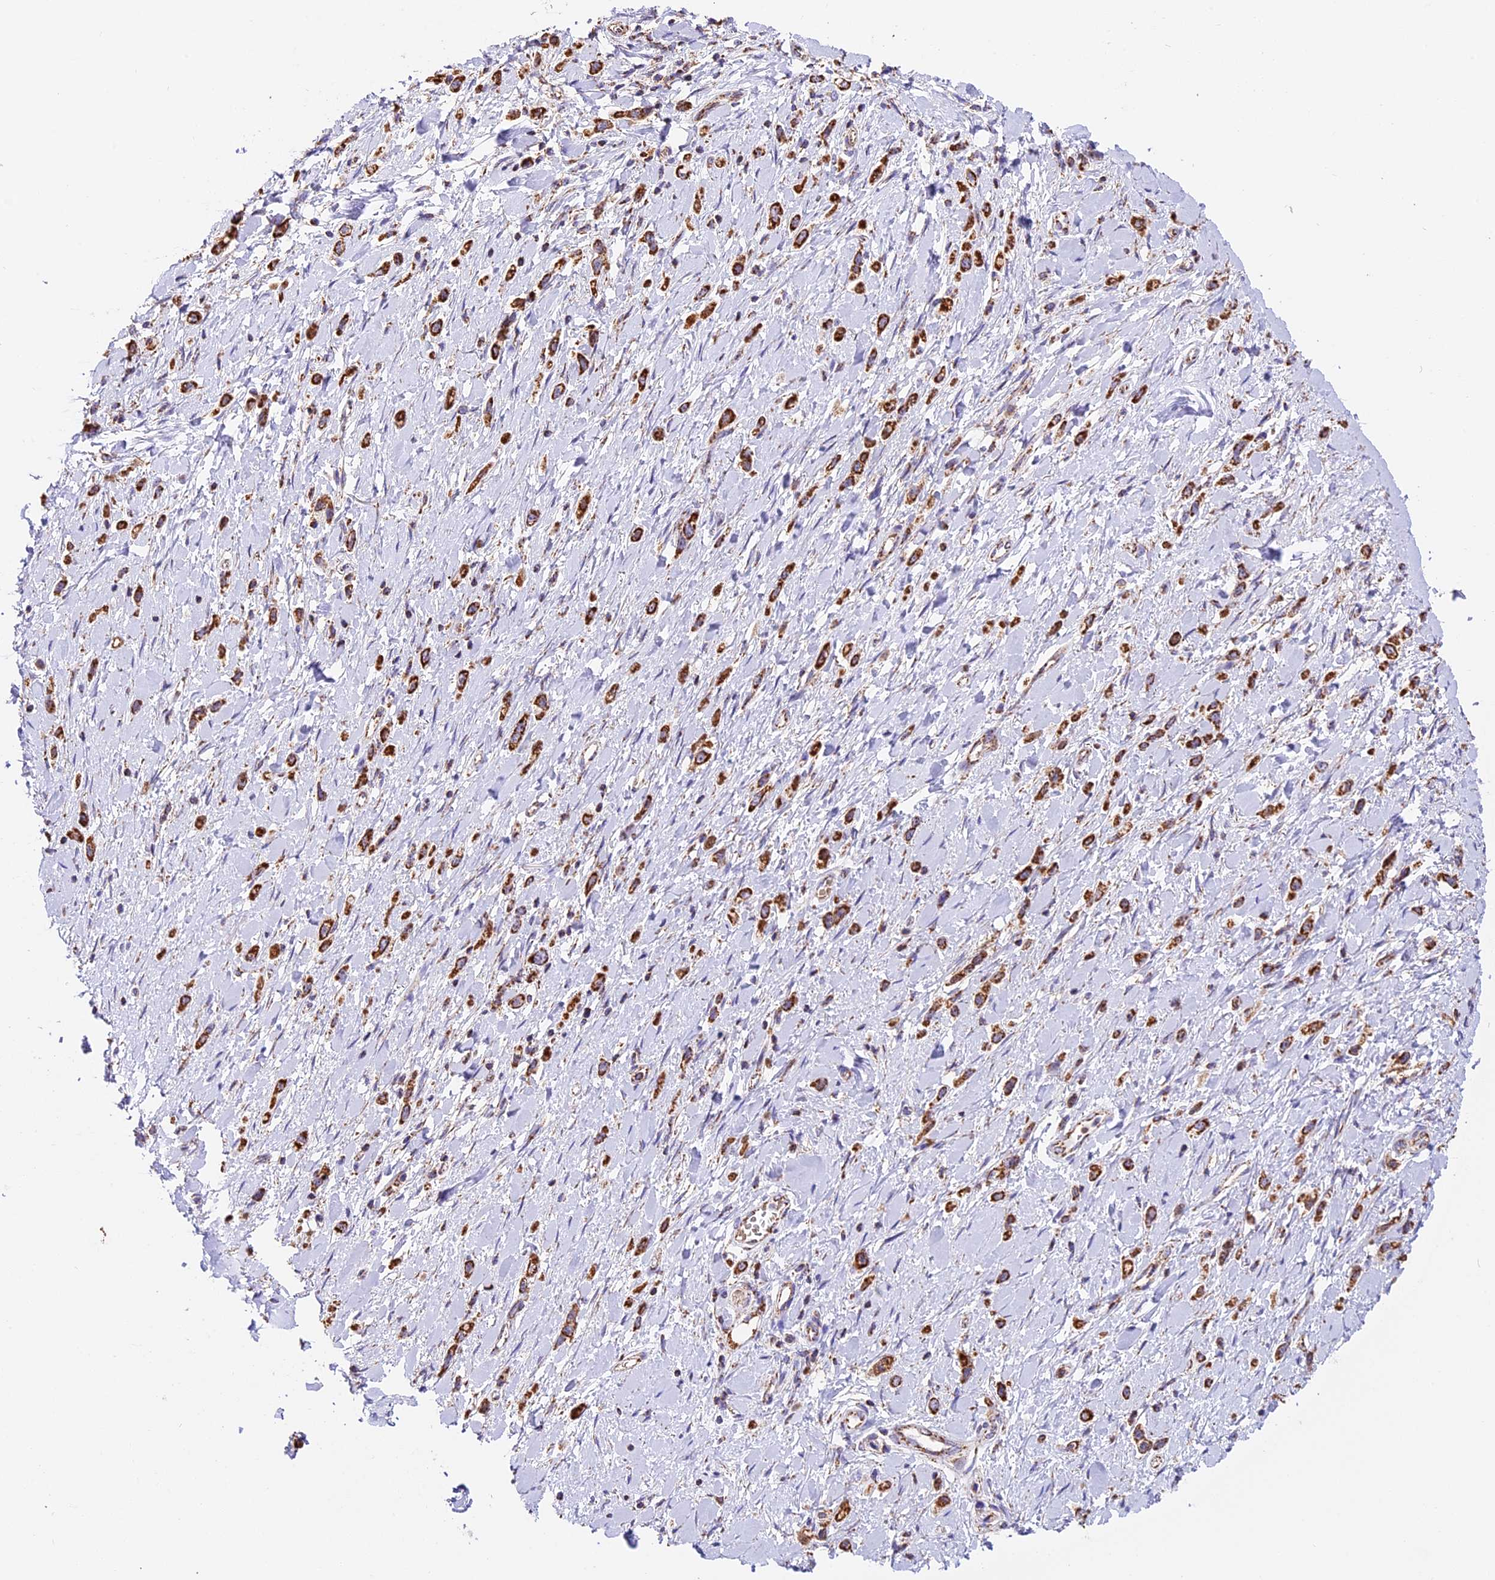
{"staining": {"intensity": "strong", "quantity": ">75%", "location": "cytoplasmic/membranous"}, "tissue": "stomach cancer", "cell_type": "Tumor cells", "image_type": "cancer", "snomed": [{"axis": "morphology", "description": "Adenocarcinoma, NOS"}, {"axis": "topography", "description": "Stomach"}], "caption": "Immunohistochemical staining of human adenocarcinoma (stomach) demonstrates high levels of strong cytoplasmic/membranous expression in about >75% of tumor cells. (DAB IHC, brown staining for protein, blue staining for nuclei).", "gene": "NDUFA8", "patient": {"sex": "female", "age": 65}}